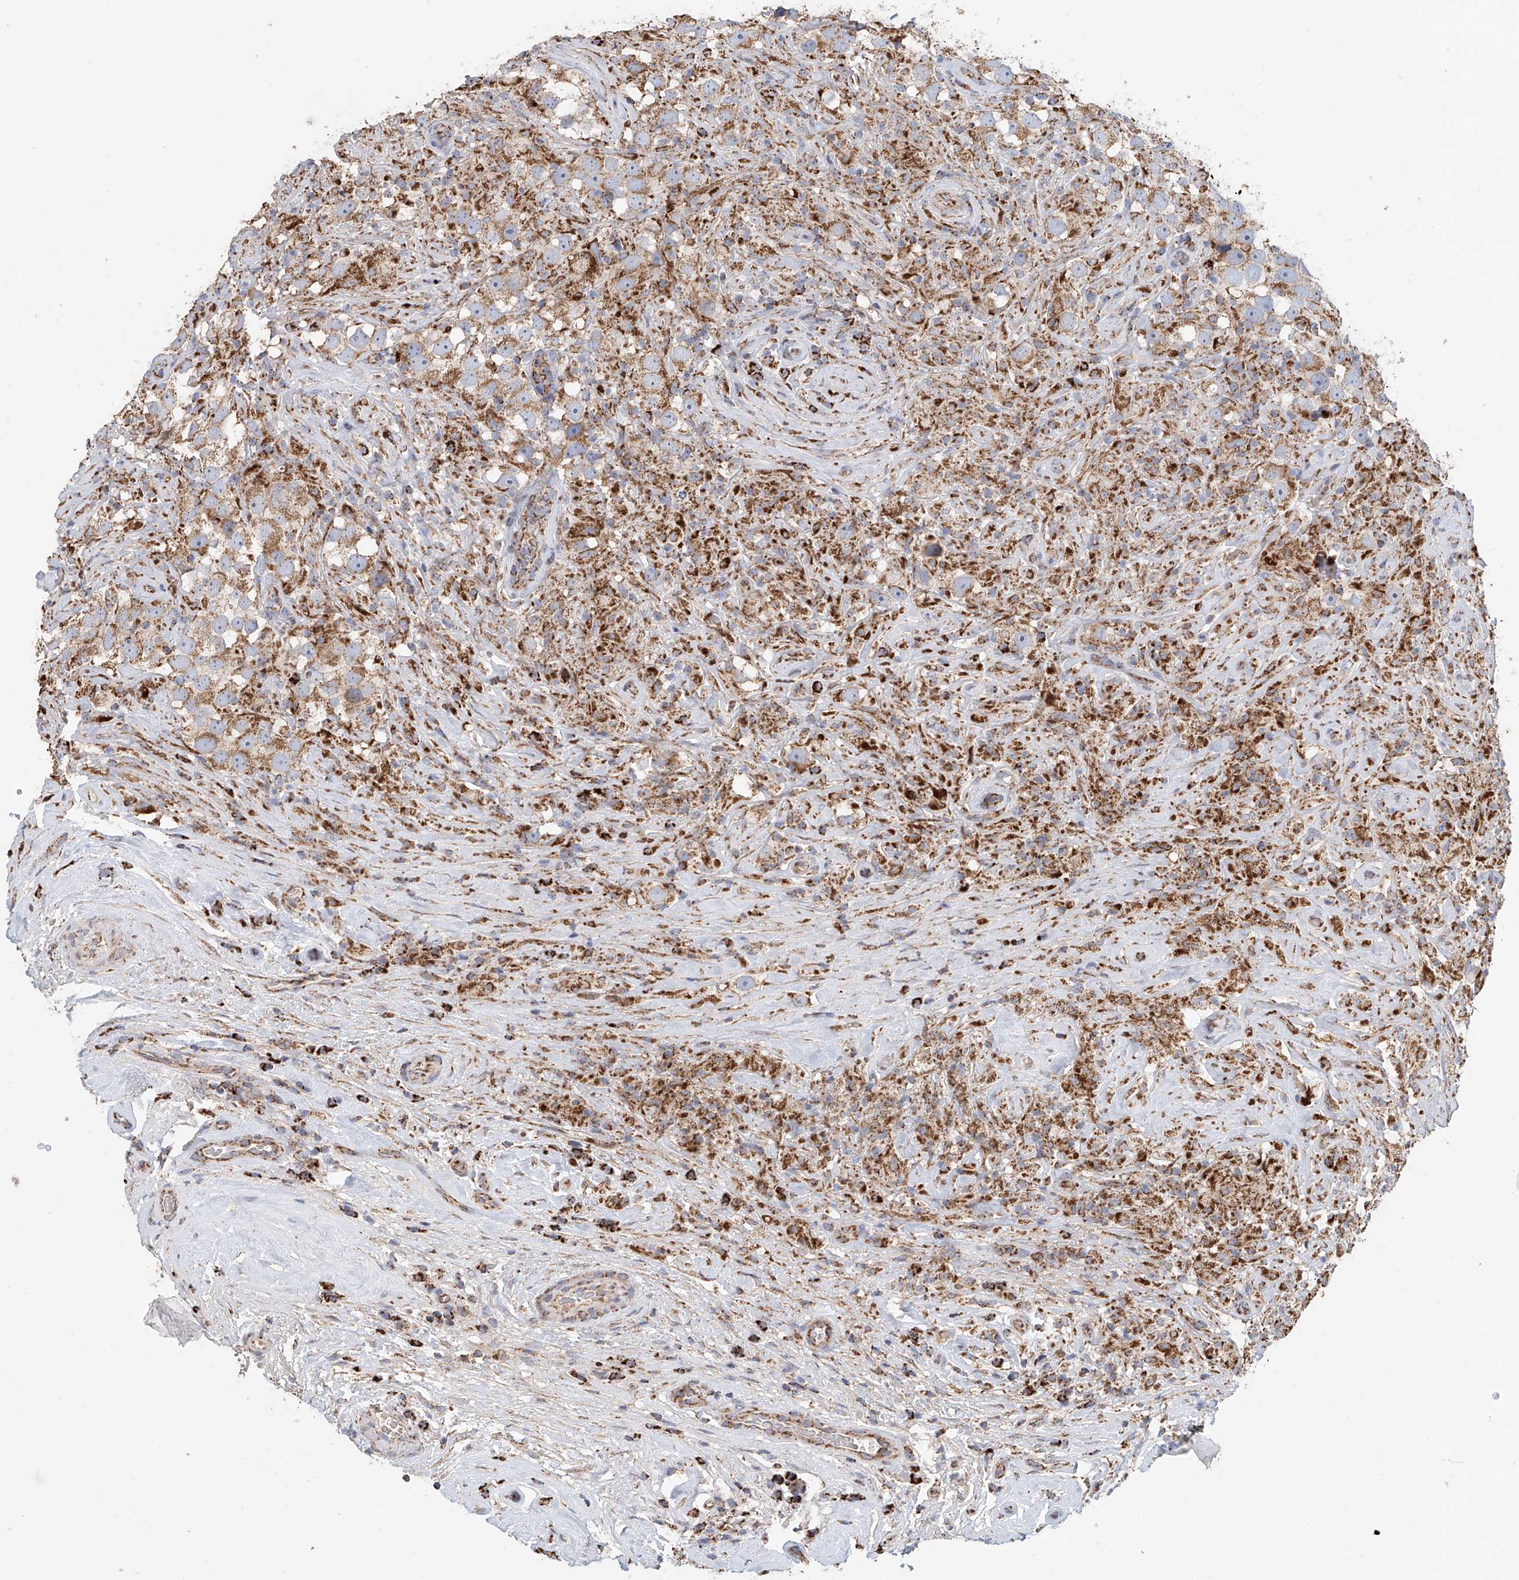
{"staining": {"intensity": "moderate", "quantity": ">75%", "location": "cytoplasmic/membranous"}, "tissue": "testis cancer", "cell_type": "Tumor cells", "image_type": "cancer", "snomed": [{"axis": "morphology", "description": "Seminoma, NOS"}, {"axis": "topography", "description": "Testis"}], "caption": "Protein analysis of seminoma (testis) tissue shows moderate cytoplasmic/membranous positivity in approximately >75% of tumor cells. (IHC, brightfield microscopy, high magnification).", "gene": "MCL1", "patient": {"sex": "male", "age": 49}}